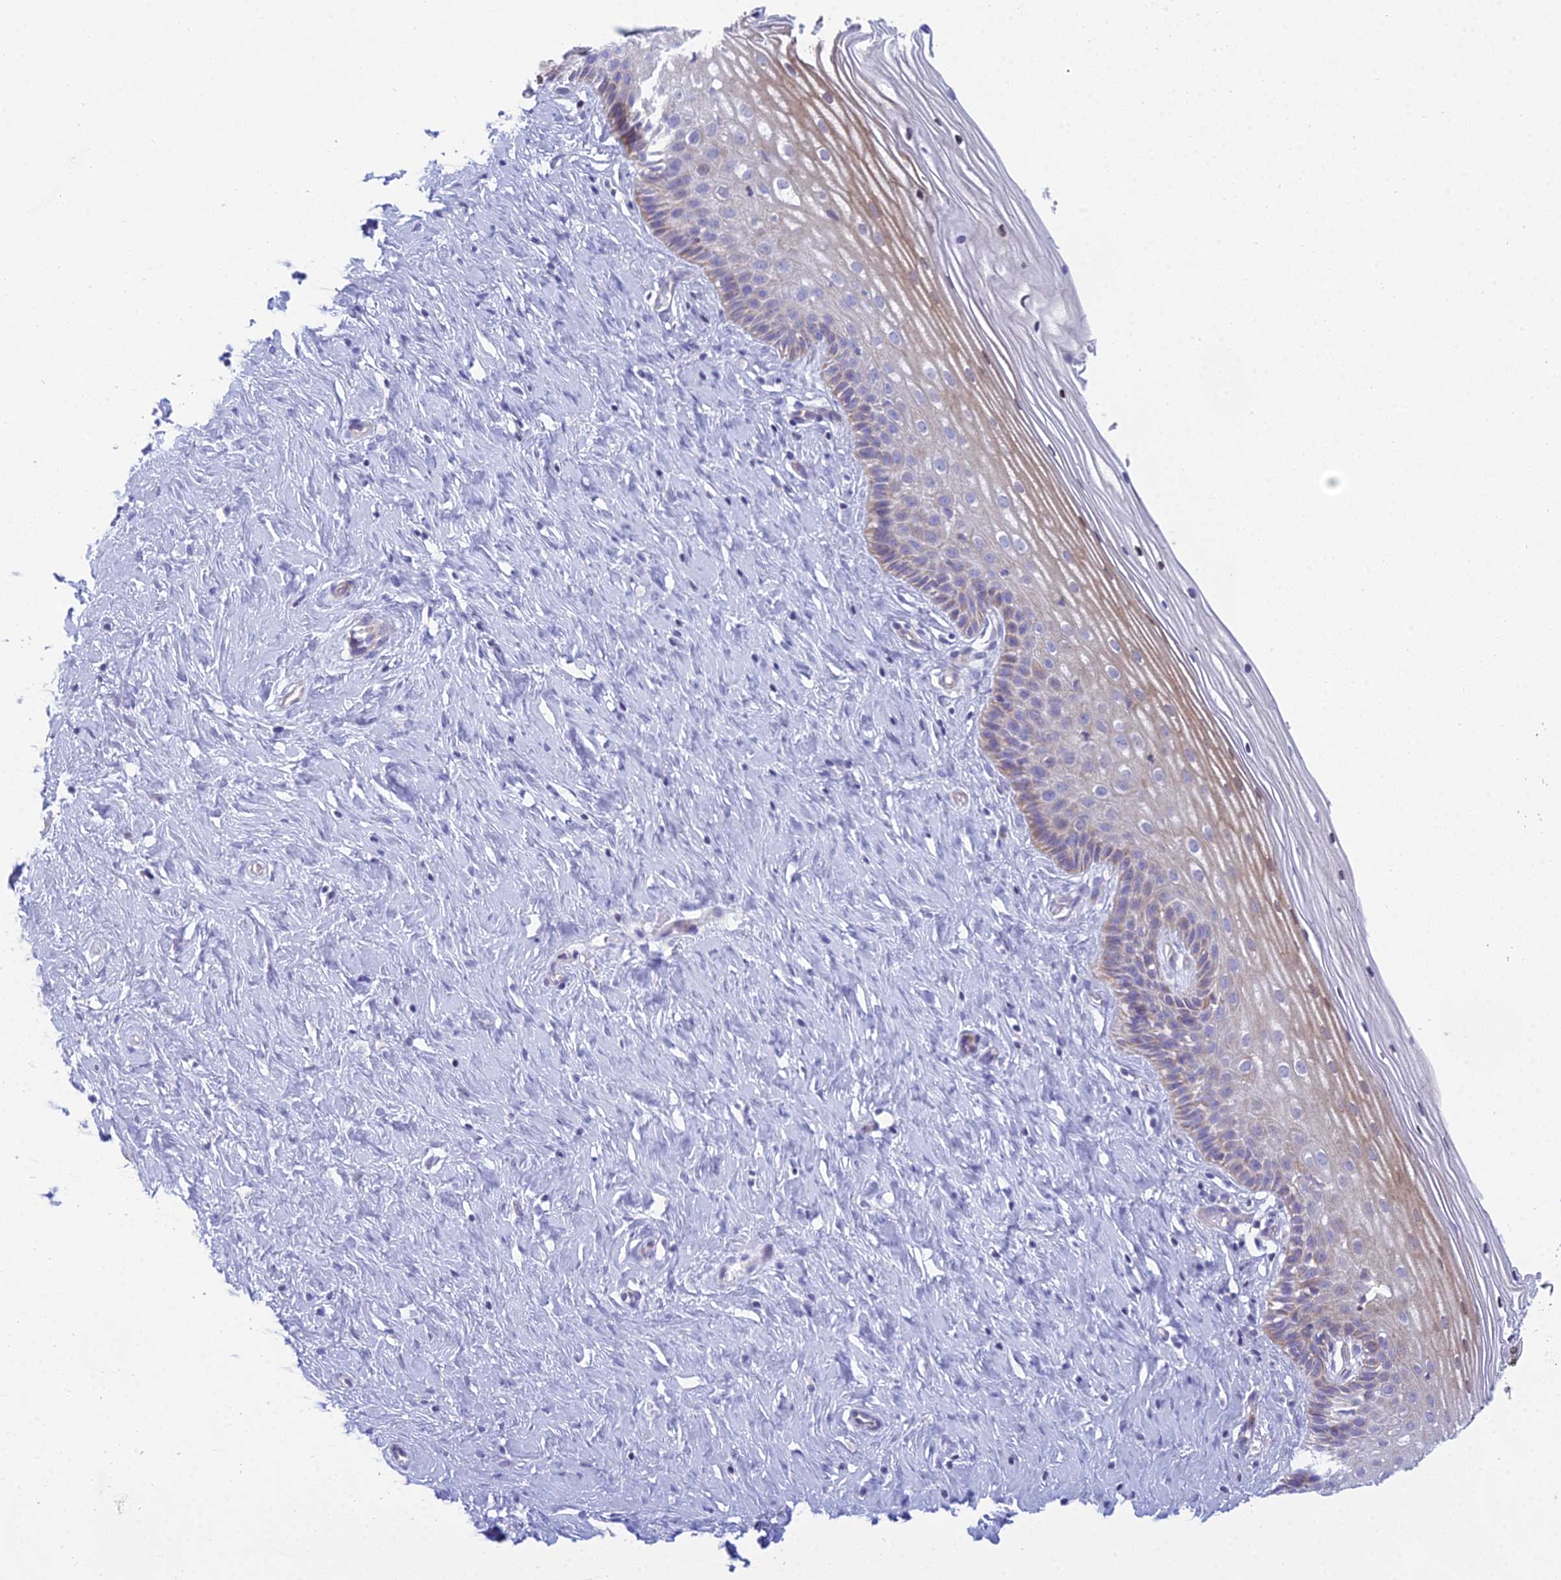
{"staining": {"intensity": "negative", "quantity": "none", "location": "none"}, "tissue": "cervix", "cell_type": "Glandular cells", "image_type": "normal", "snomed": [{"axis": "morphology", "description": "Normal tissue, NOS"}, {"axis": "topography", "description": "Cervix"}], "caption": "DAB immunohistochemical staining of benign human cervix exhibits no significant staining in glandular cells.", "gene": "PRR13", "patient": {"sex": "female", "age": 33}}